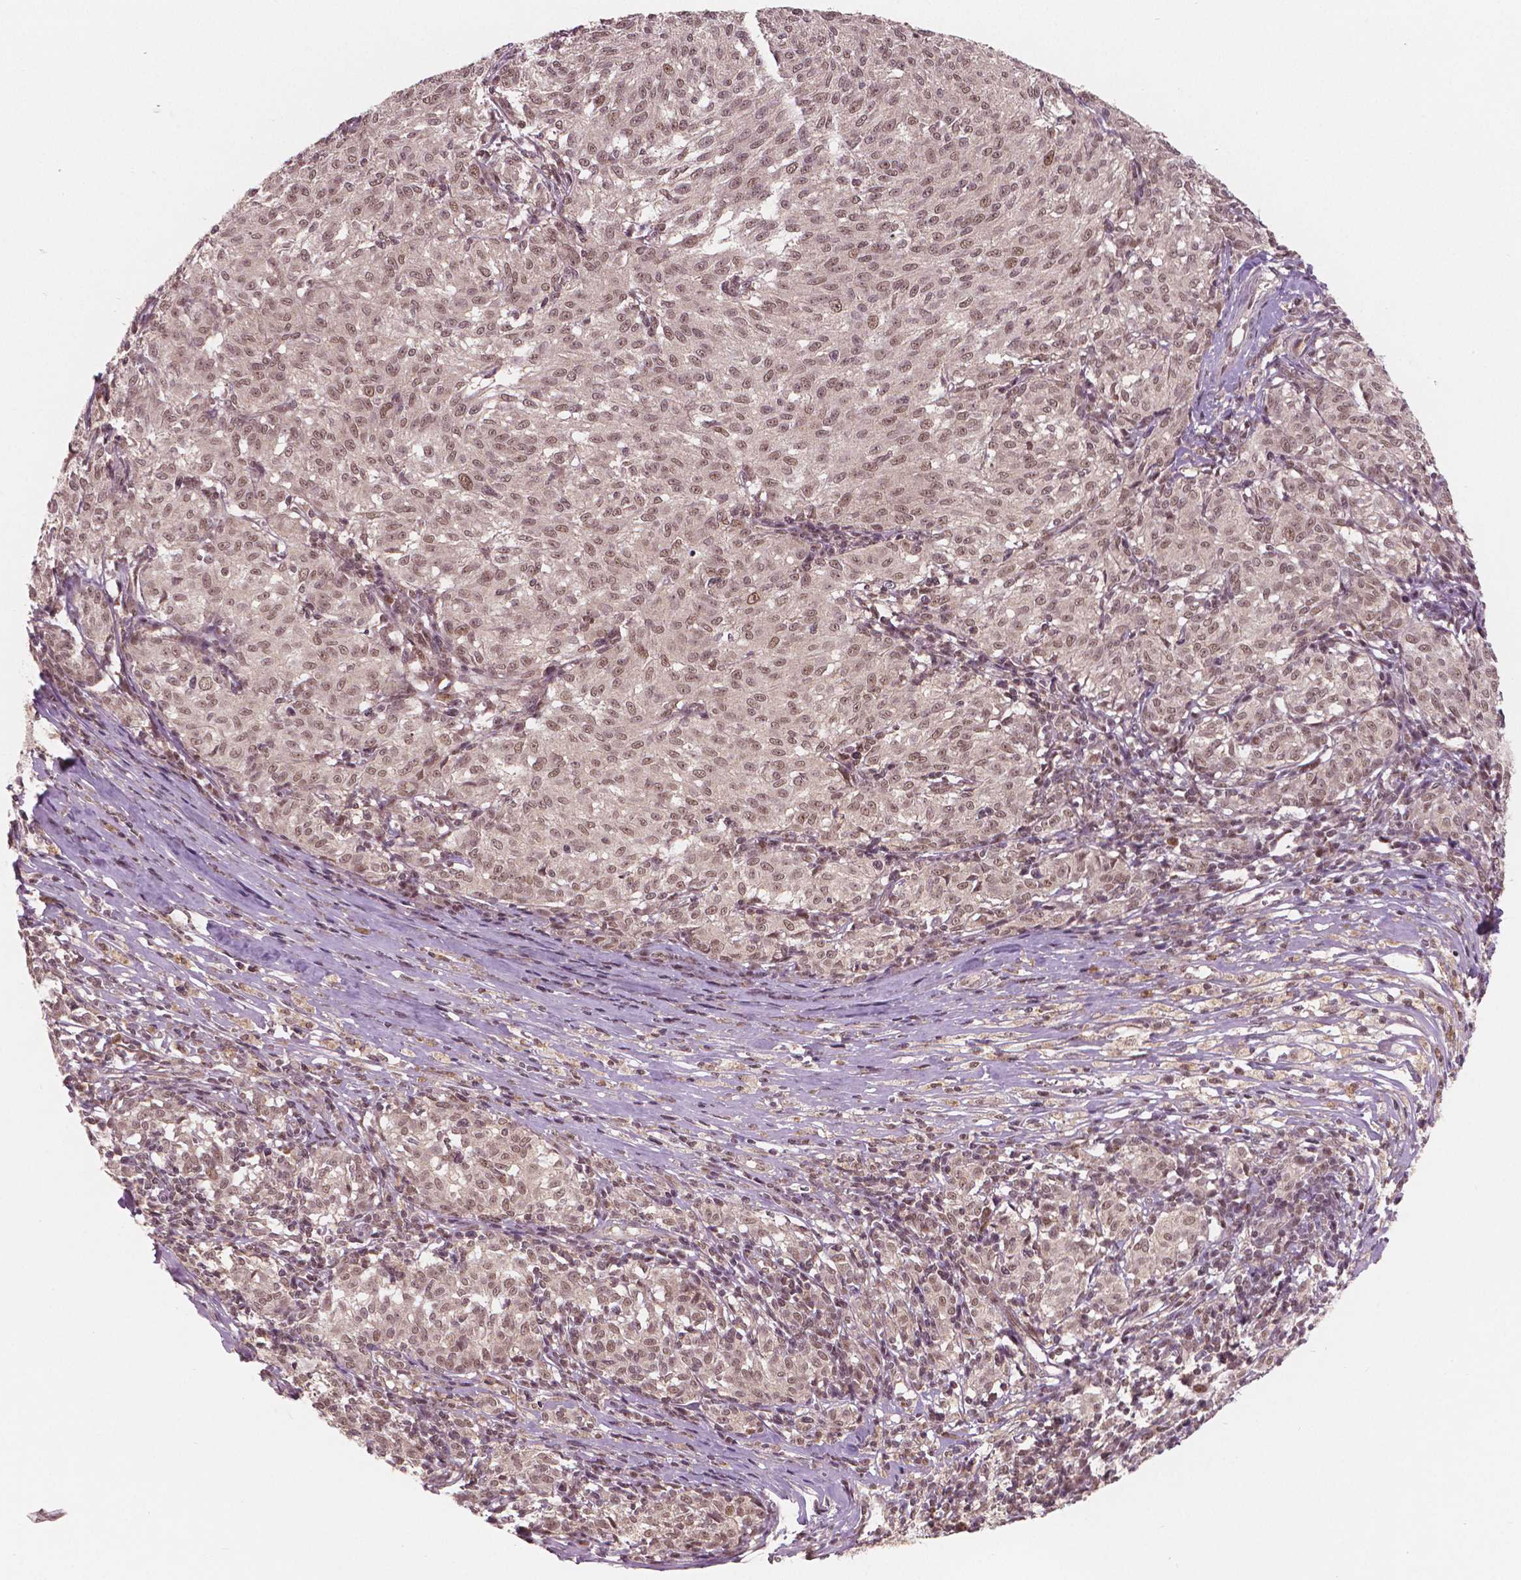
{"staining": {"intensity": "weak", "quantity": ">75%", "location": "nuclear"}, "tissue": "melanoma", "cell_type": "Tumor cells", "image_type": "cancer", "snomed": [{"axis": "morphology", "description": "Malignant melanoma, NOS"}, {"axis": "topography", "description": "Skin"}], "caption": "Melanoma tissue reveals weak nuclear staining in approximately >75% of tumor cells The staining is performed using DAB brown chromogen to label protein expression. The nuclei are counter-stained blue using hematoxylin.", "gene": "NSD2", "patient": {"sex": "female", "age": 72}}